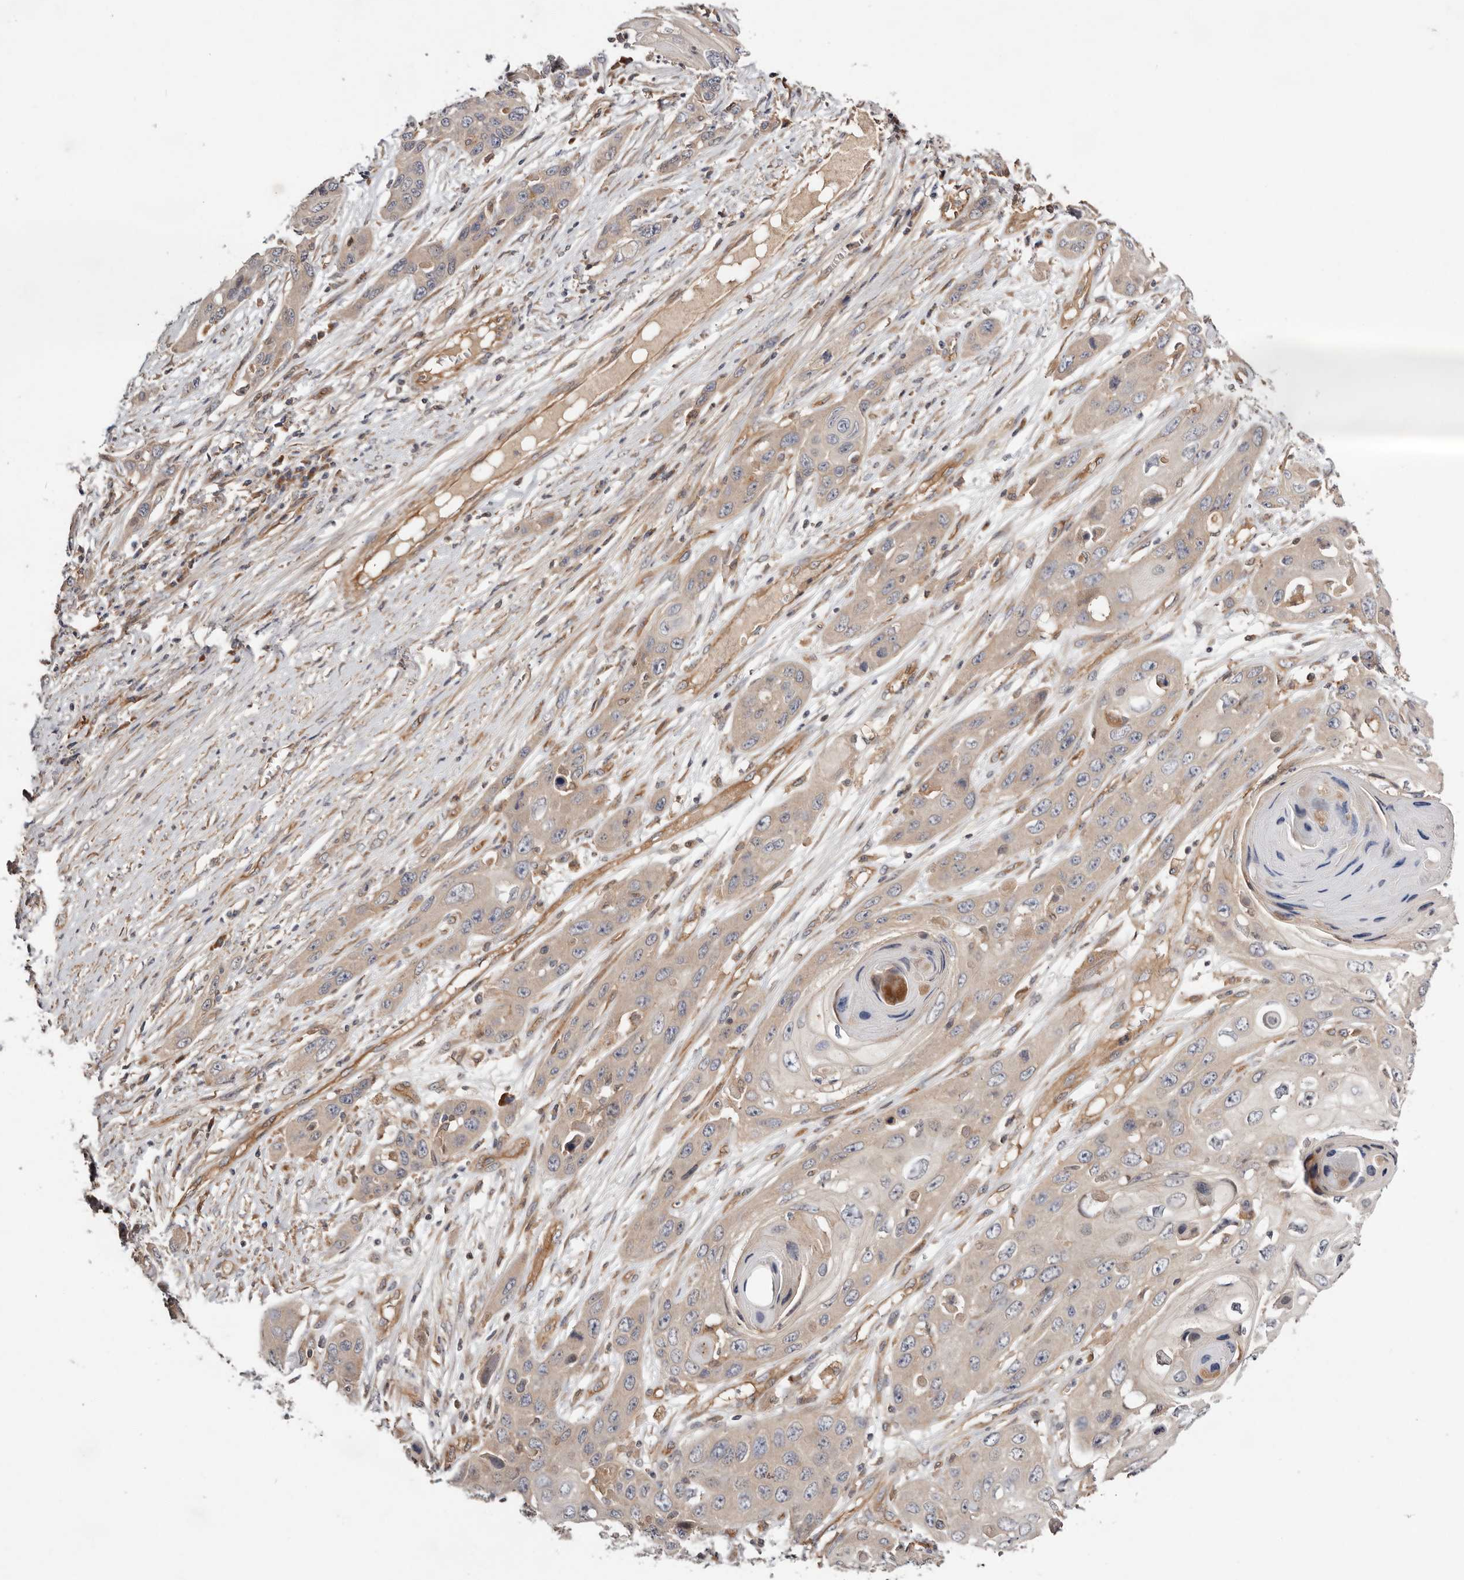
{"staining": {"intensity": "negative", "quantity": "none", "location": "none"}, "tissue": "skin cancer", "cell_type": "Tumor cells", "image_type": "cancer", "snomed": [{"axis": "morphology", "description": "Squamous cell carcinoma, NOS"}, {"axis": "topography", "description": "Skin"}], "caption": "This is a micrograph of immunohistochemistry (IHC) staining of skin squamous cell carcinoma, which shows no staining in tumor cells.", "gene": "MACF1", "patient": {"sex": "male", "age": 55}}